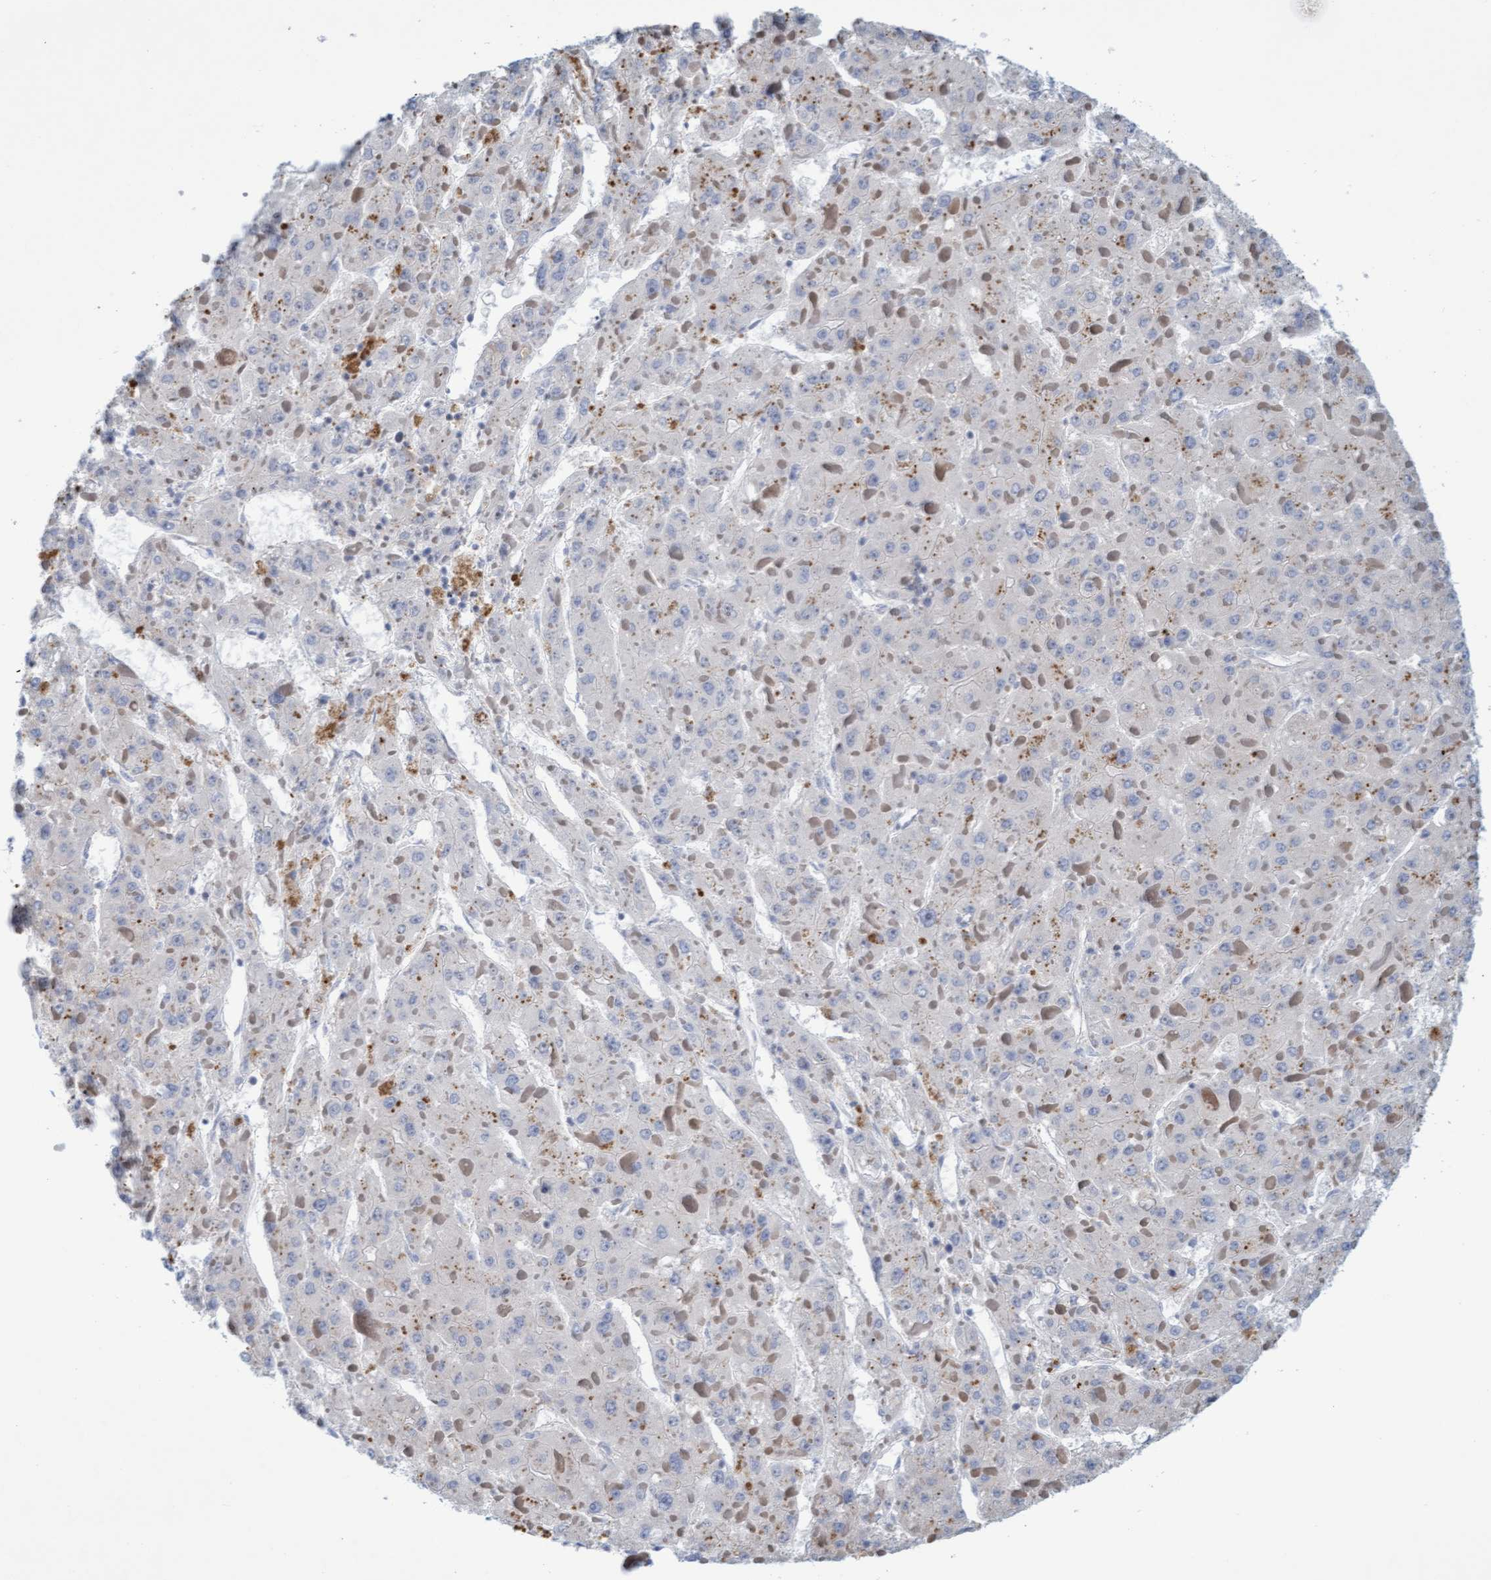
{"staining": {"intensity": "negative", "quantity": "none", "location": "none"}, "tissue": "liver cancer", "cell_type": "Tumor cells", "image_type": "cancer", "snomed": [{"axis": "morphology", "description": "Carcinoma, Hepatocellular, NOS"}, {"axis": "topography", "description": "Liver"}], "caption": "This is a photomicrograph of IHC staining of liver cancer, which shows no expression in tumor cells.", "gene": "SLC28A3", "patient": {"sex": "female", "age": 73}}